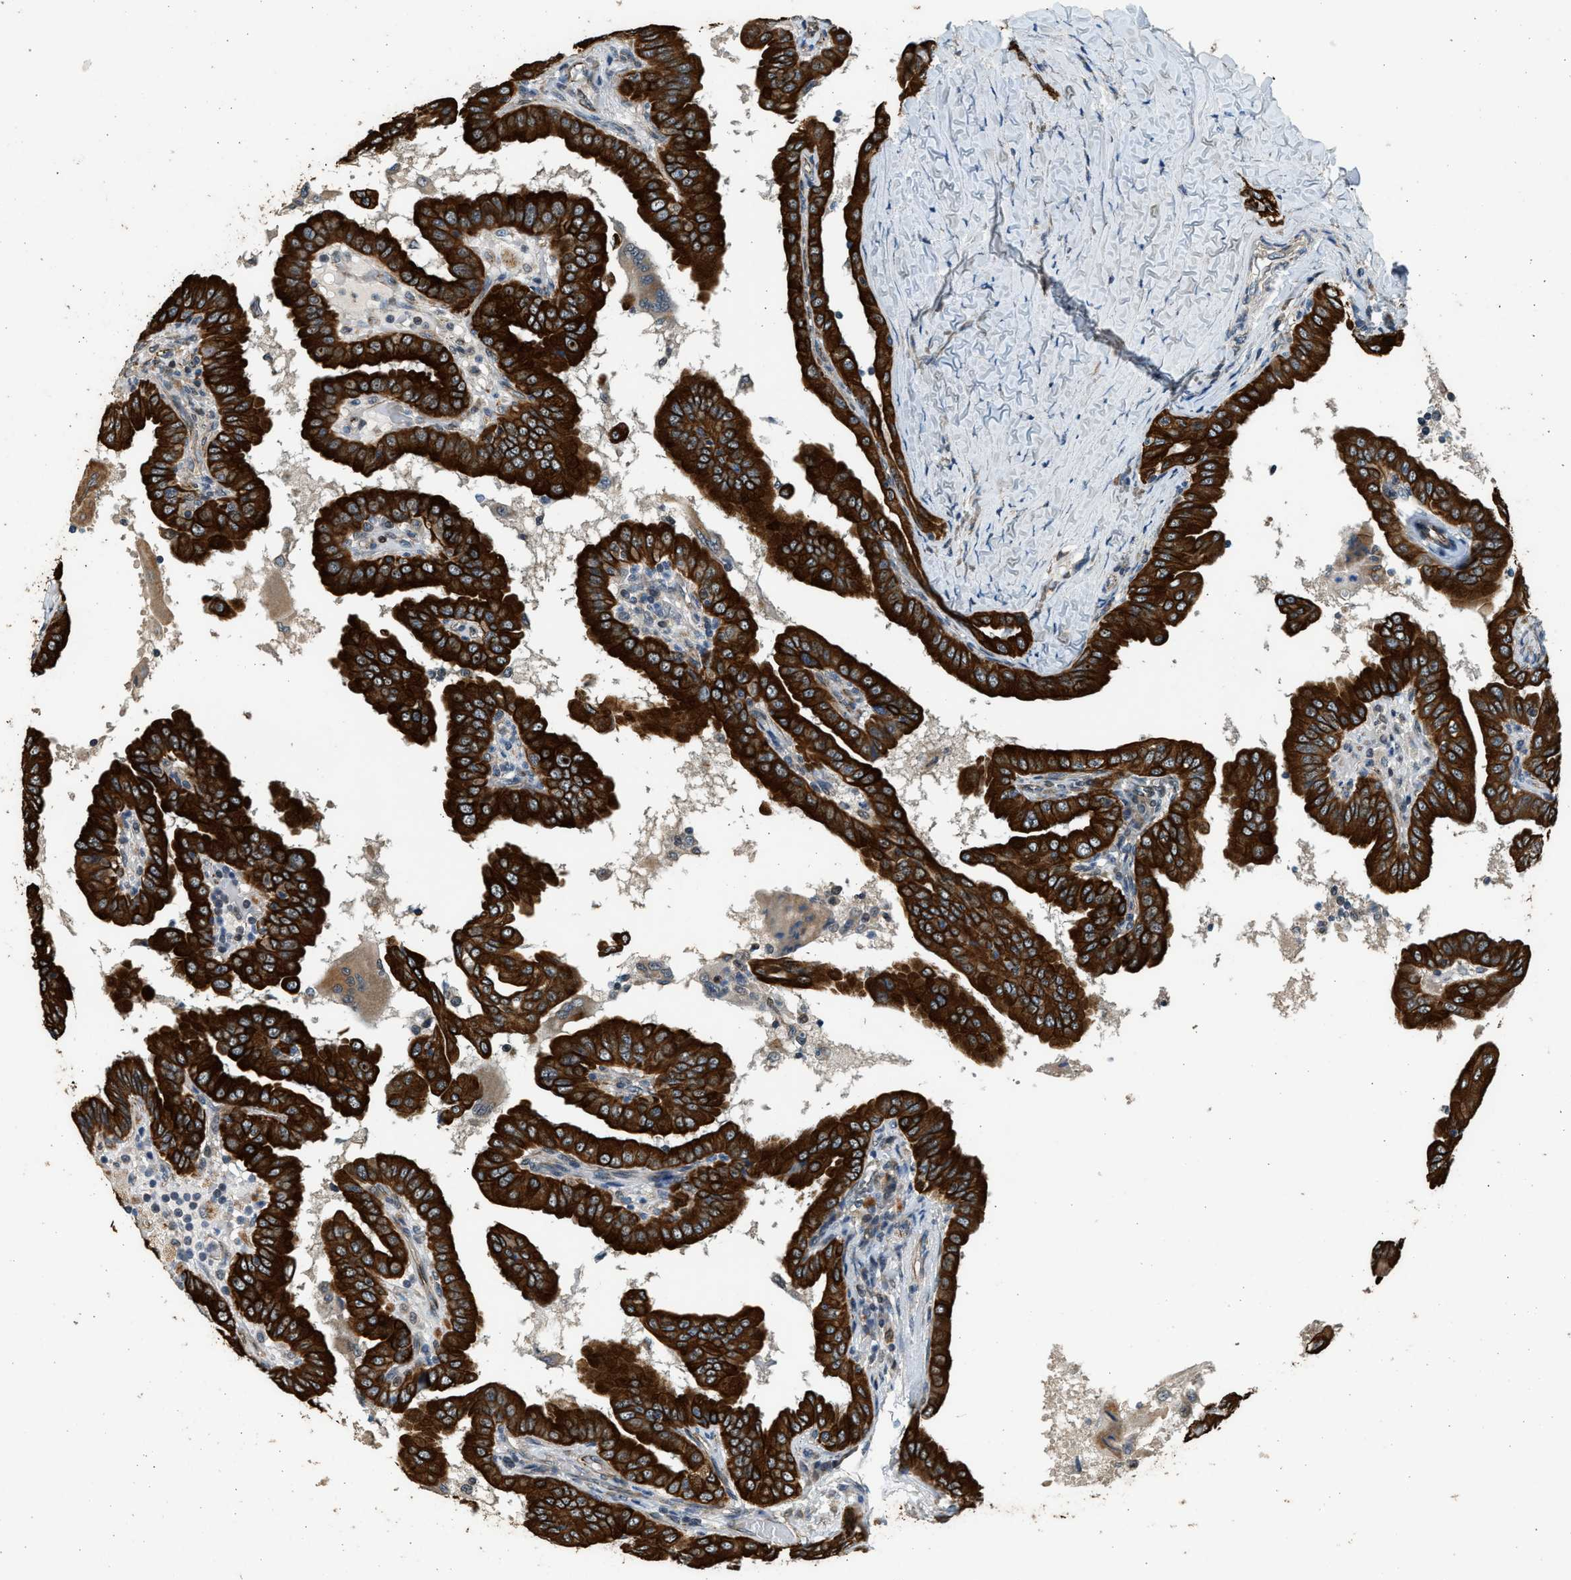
{"staining": {"intensity": "strong", "quantity": ">75%", "location": "cytoplasmic/membranous"}, "tissue": "thyroid cancer", "cell_type": "Tumor cells", "image_type": "cancer", "snomed": [{"axis": "morphology", "description": "Papillary adenocarcinoma, NOS"}, {"axis": "topography", "description": "Thyroid gland"}], "caption": "Human thyroid papillary adenocarcinoma stained for a protein (brown) demonstrates strong cytoplasmic/membranous positive expression in about >75% of tumor cells.", "gene": "PCLO", "patient": {"sex": "male", "age": 33}}